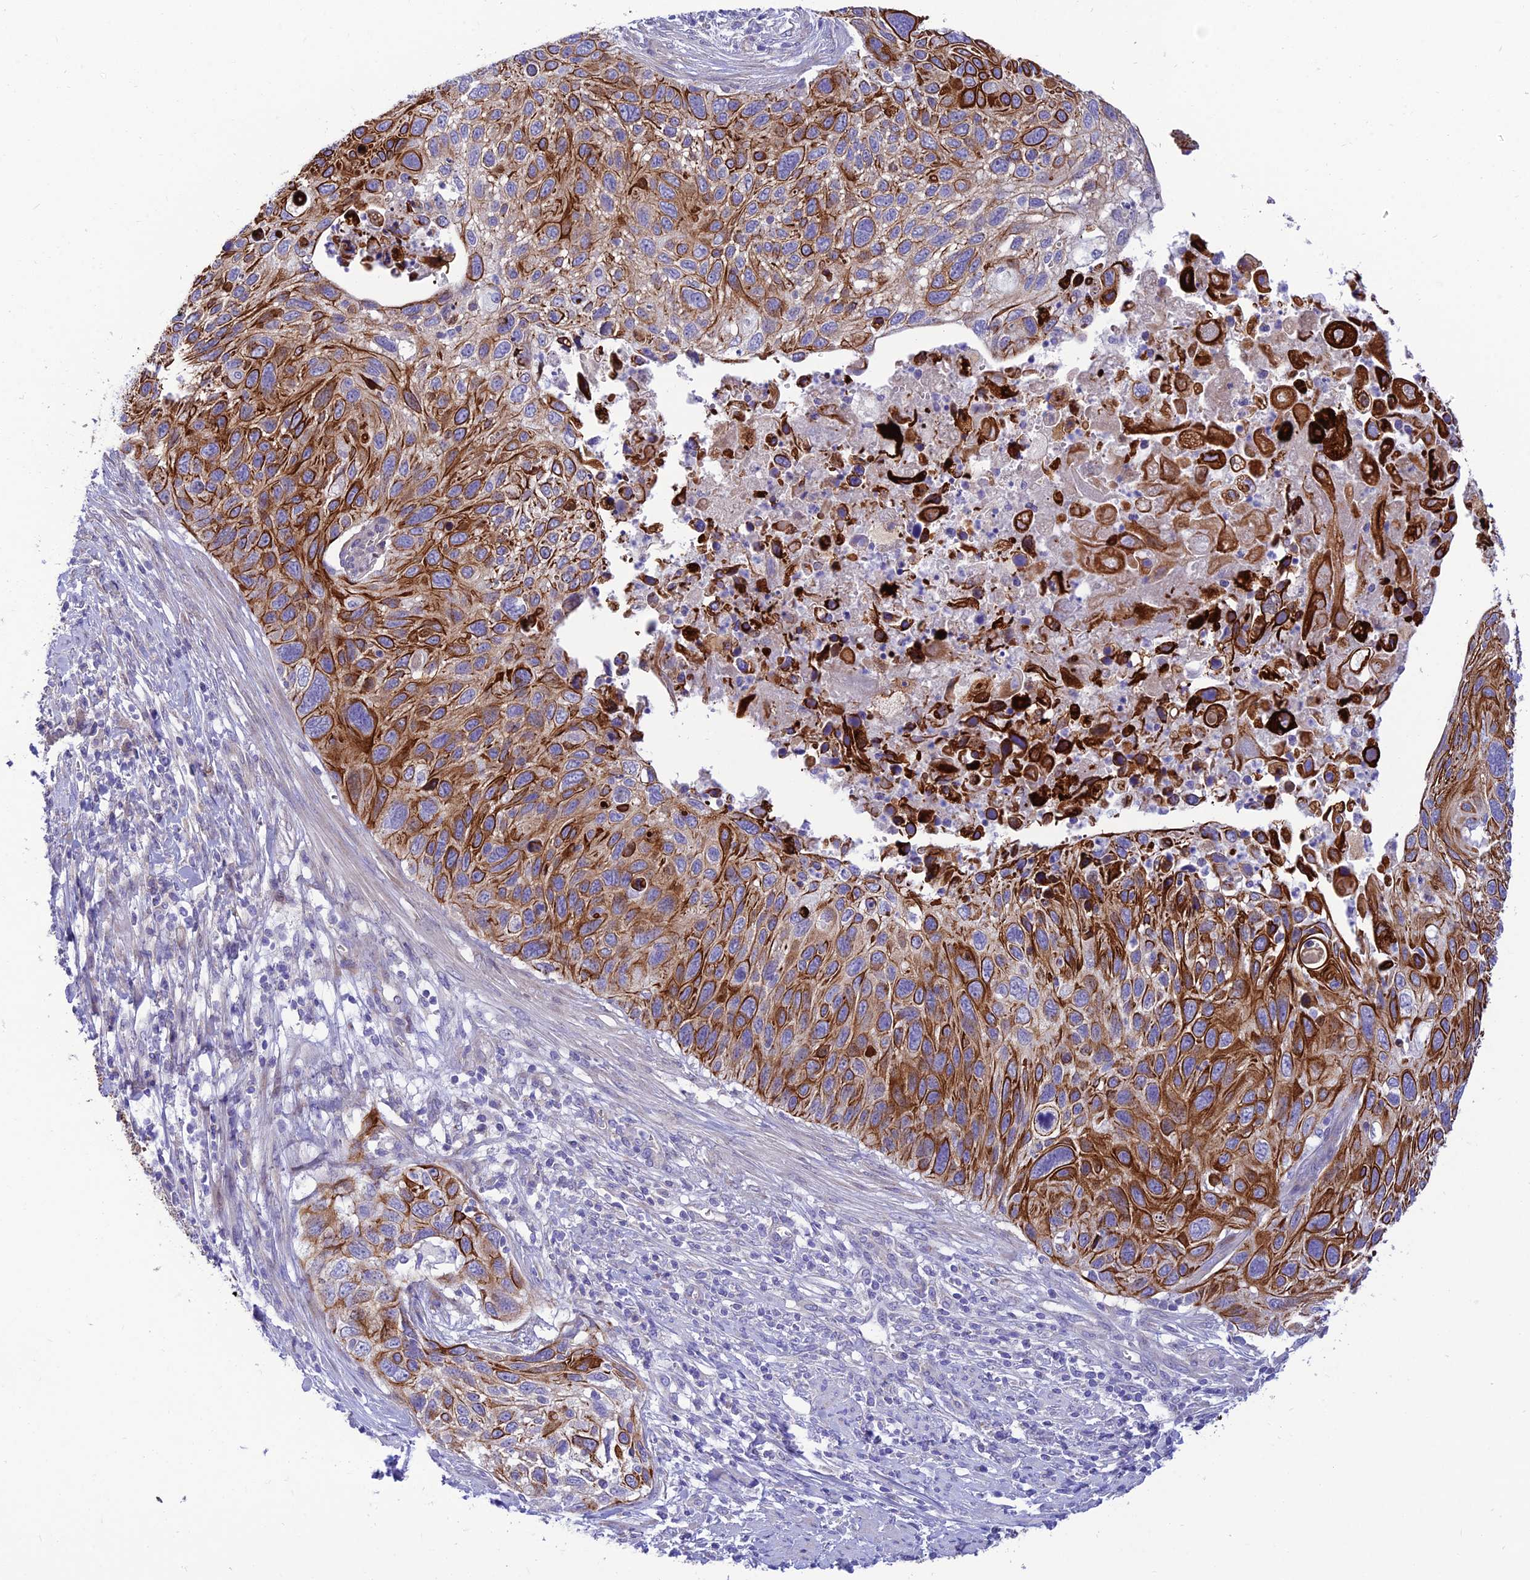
{"staining": {"intensity": "moderate", "quantity": ">75%", "location": "cytoplasmic/membranous"}, "tissue": "cervical cancer", "cell_type": "Tumor cells", "image_type": "cancer", "snomed": [{"axis": "morphology", "description": "Squamous cell carcinoma, NOS"}, {"axis": "topography", "description": "Cervix"}], "caption": "A high-resolution histopathology image shows immunohistochemistry staining of cervical cancer (squamous cell carcinoma), which shows moderate cytoplasmic/membranous staining in about >75% of tumor cells. Using DAB (brown) and hematoxylin (blue) stains, captured at high magnification using brightfield microscopy.", "gene": "CCDC157", "patient": {"sex": "female", "age": 70}}